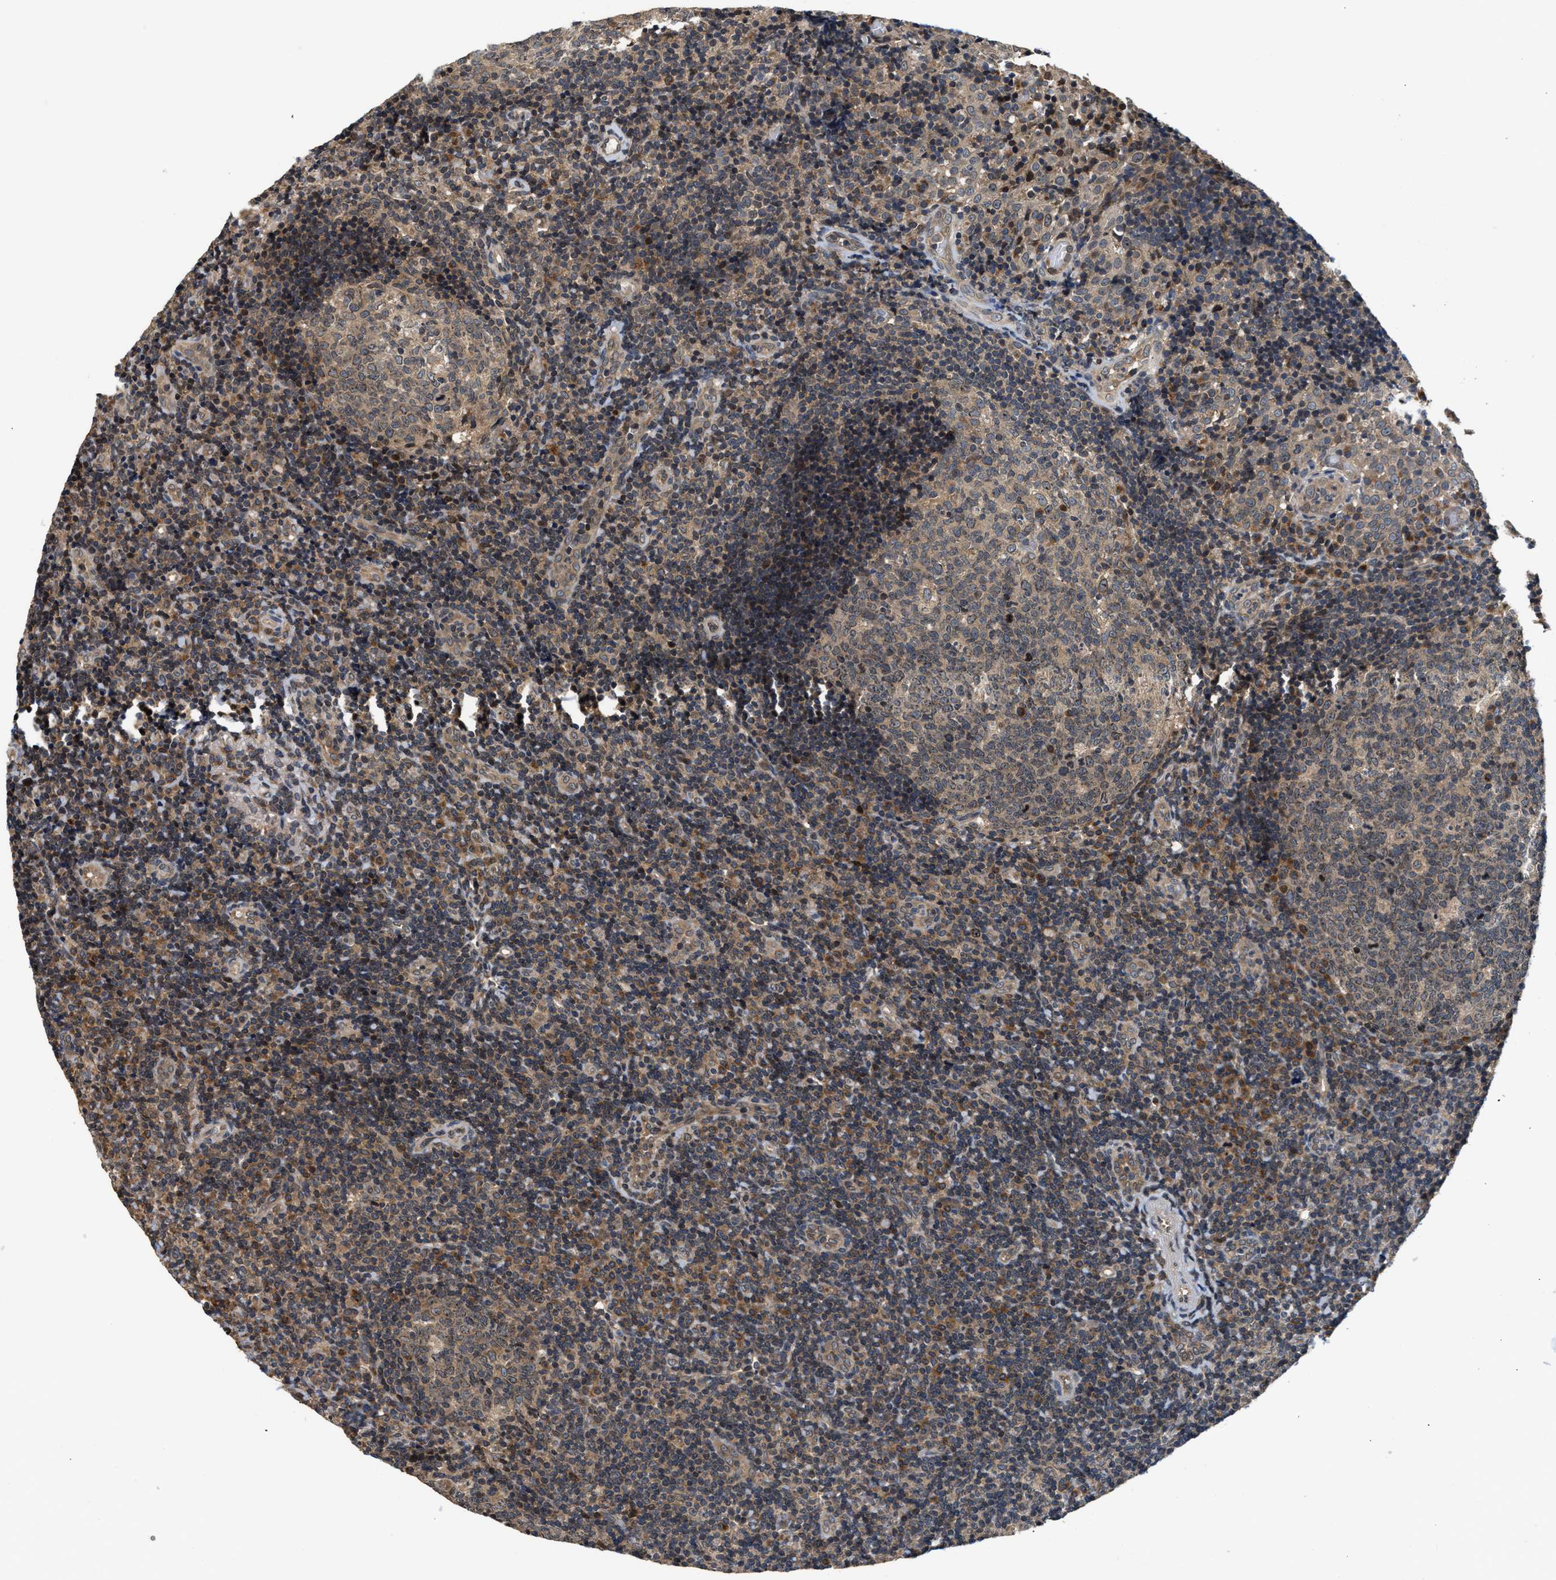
{"staining": {"intensity": "moderate", "quantity": ">75%", "location": "cytoplasmic/membranous"}, "tissue": "tonsil", "cell_type": "Germinal center cells", "image_type": "normal", "snomed": [{"axis": "morphology", "description": "Normal tissue, NOS"}, {"axis": "topography", "description": "Tonsil"}], "caption": "IHC photomicrograph of benign human tonsil stained for a protein (brown), which reveals medium levels of moderate cytoplasmic/membranous positivity in approximately >75% of germinal center cells.", "gene": "RAB29", "patient": {"sex": "female", "age": 40}}